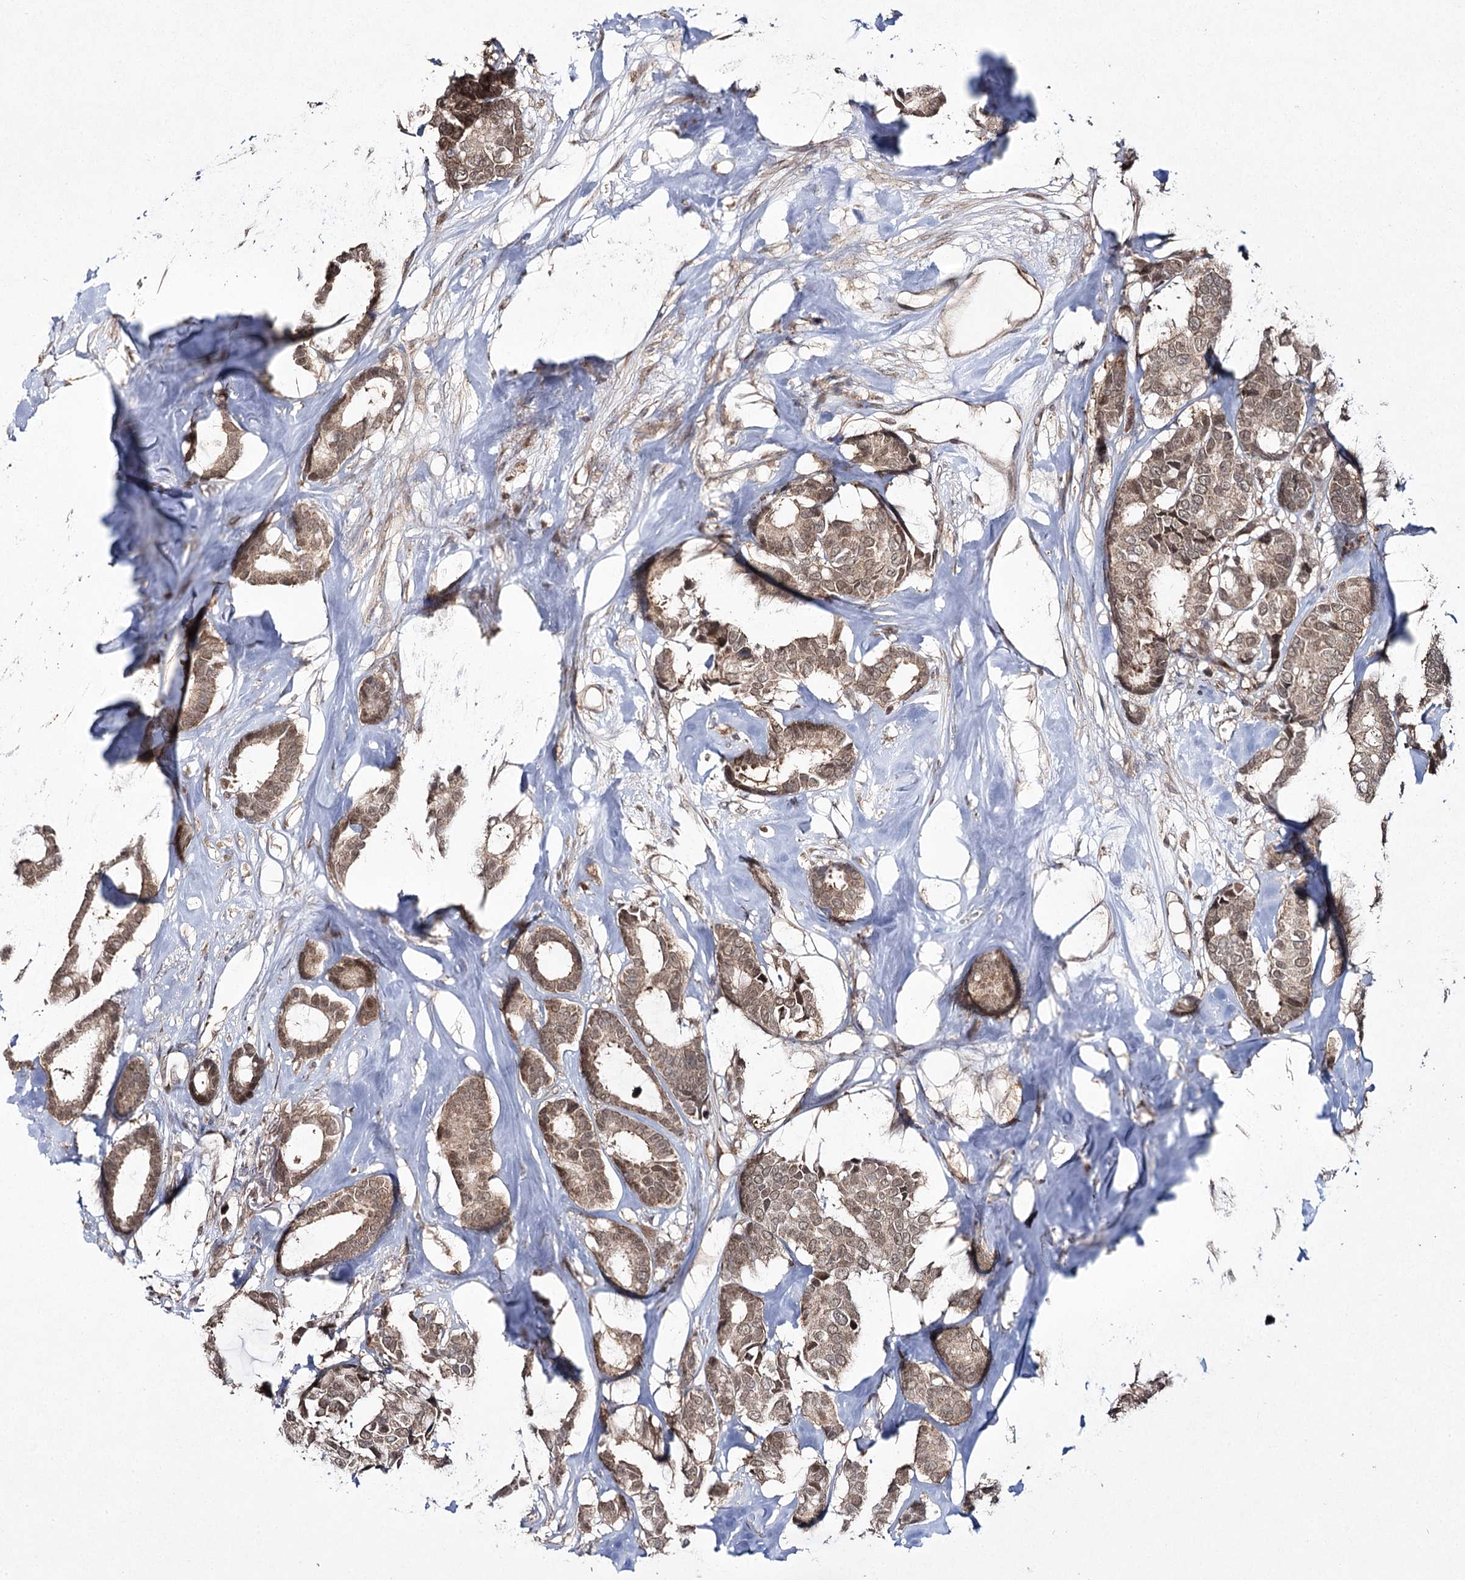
{"staining": {"intensity": "moderate", "quantity": ">75%", "location": "cytoplasmic/membranous,nuclear"}, "tissue": "breast cancer", "cell_type": "Tumor cells", "image_type": "cancer", "snomed": [{"axis": "morphology", "description": "Duct carcinoma"}, {"axis": "topography", "description": "Breast"}], "caption": "Moderate cytoplasmic/membranous and nuclear protein staining is seen in about >75% of tumor cells in breast cancer. (brown staining indicates protein expression, while blue staining denotes nuclei).", "gene": "TRNT1", "patient": {"sex": "female", "age": 87}}